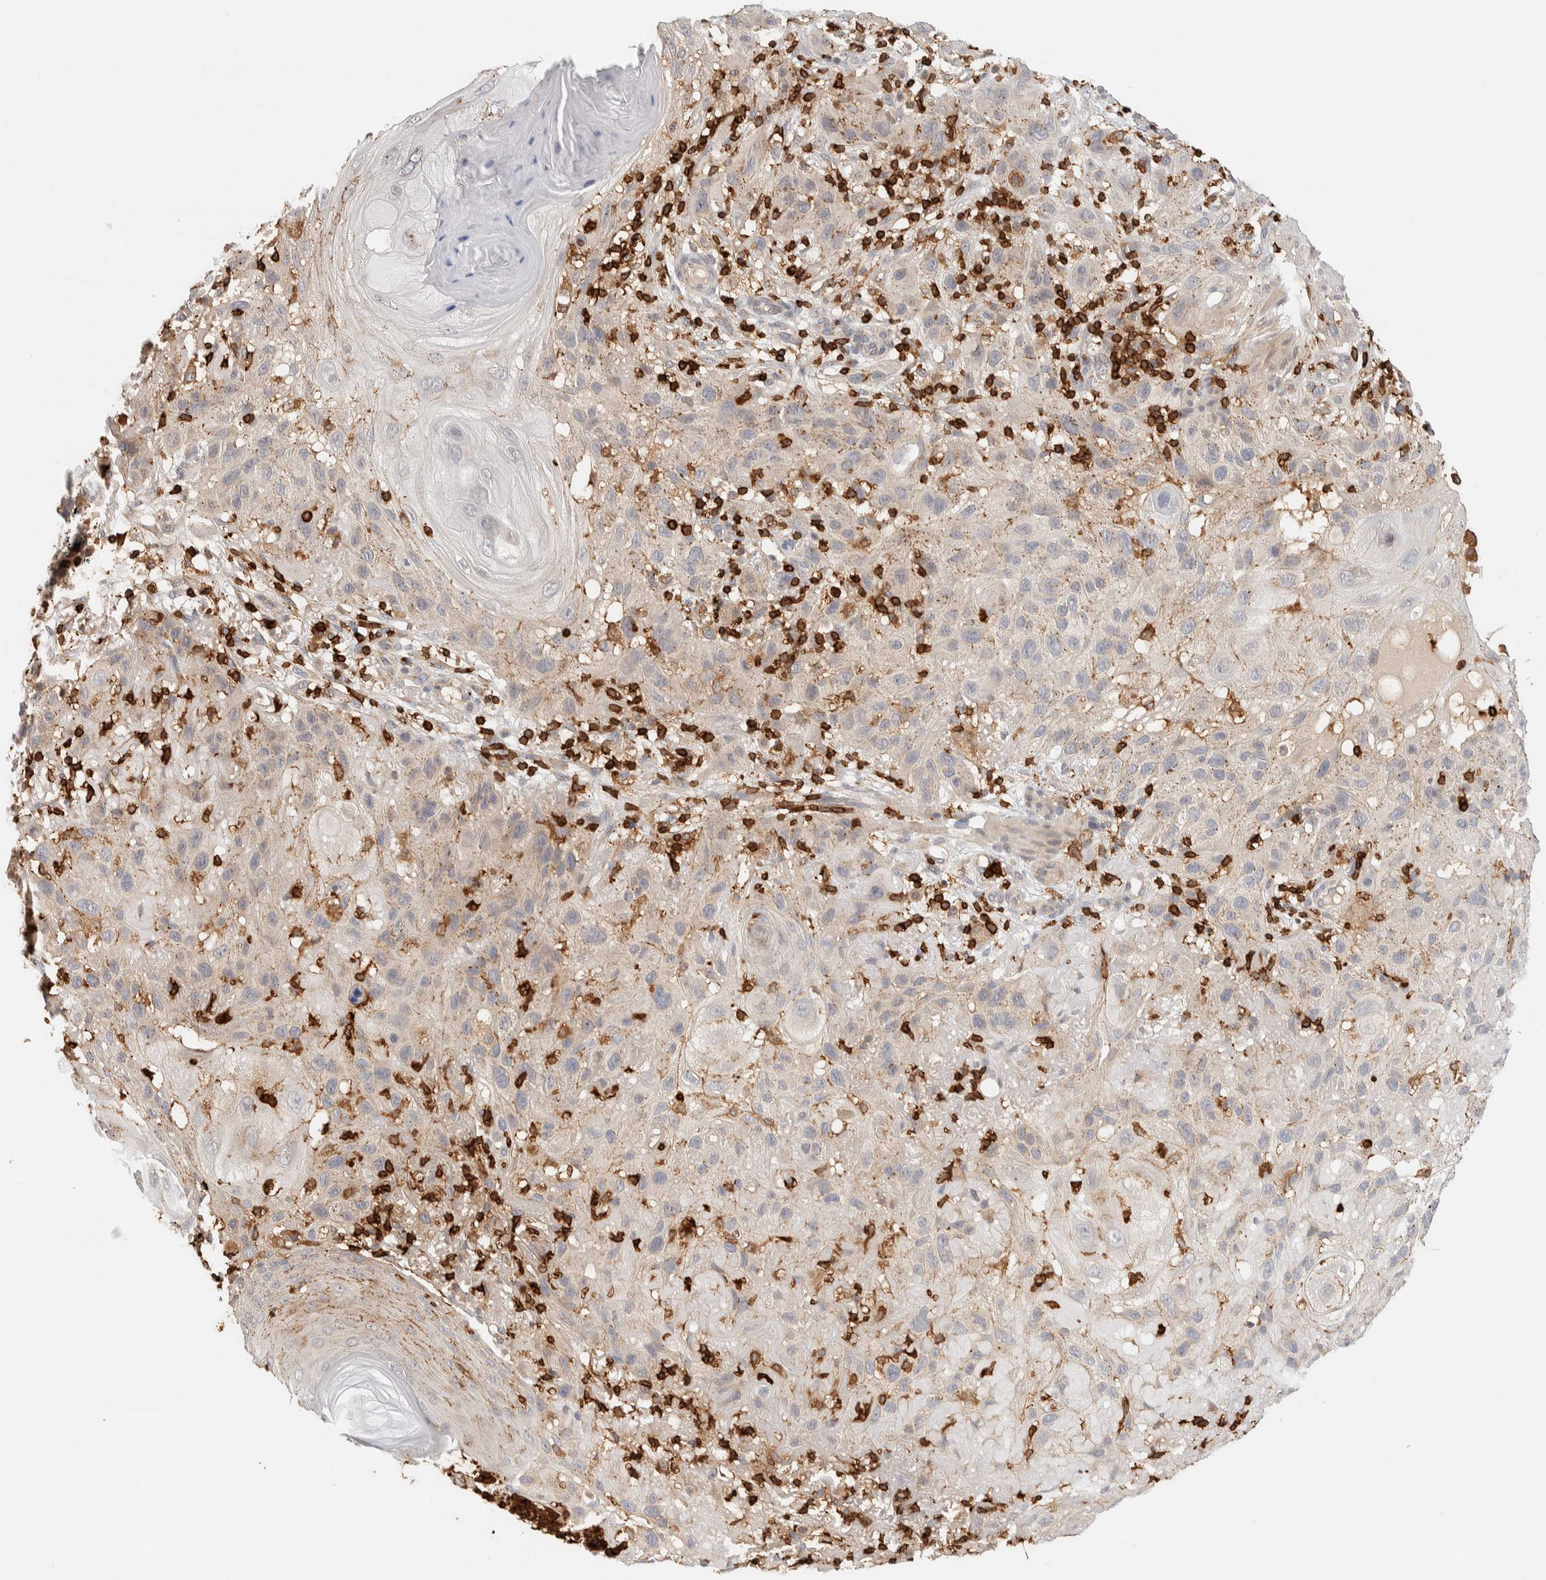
{"staining": {"intensity": "weak", "quantity": "25%-75%", "location": "cytoplasmic/membranous"}, "tissue": "skin cancer", "cell_type": "Tumor cells", "image_type": "cancer", "snomed": [{"axis": "morphology", "description": "Squamous cell carcinoma, NOS"}, {"axis": "topography", "description": "Skin"}], "caption": "Immunohistochemical staining of human skin cancer displays low levels of weak cytoplasmic/membranous protein positivity in approximately 25%-75% of tumor cells.", "gene": "RUNDC1", "patient": {"sex": "female", "age": 96}}